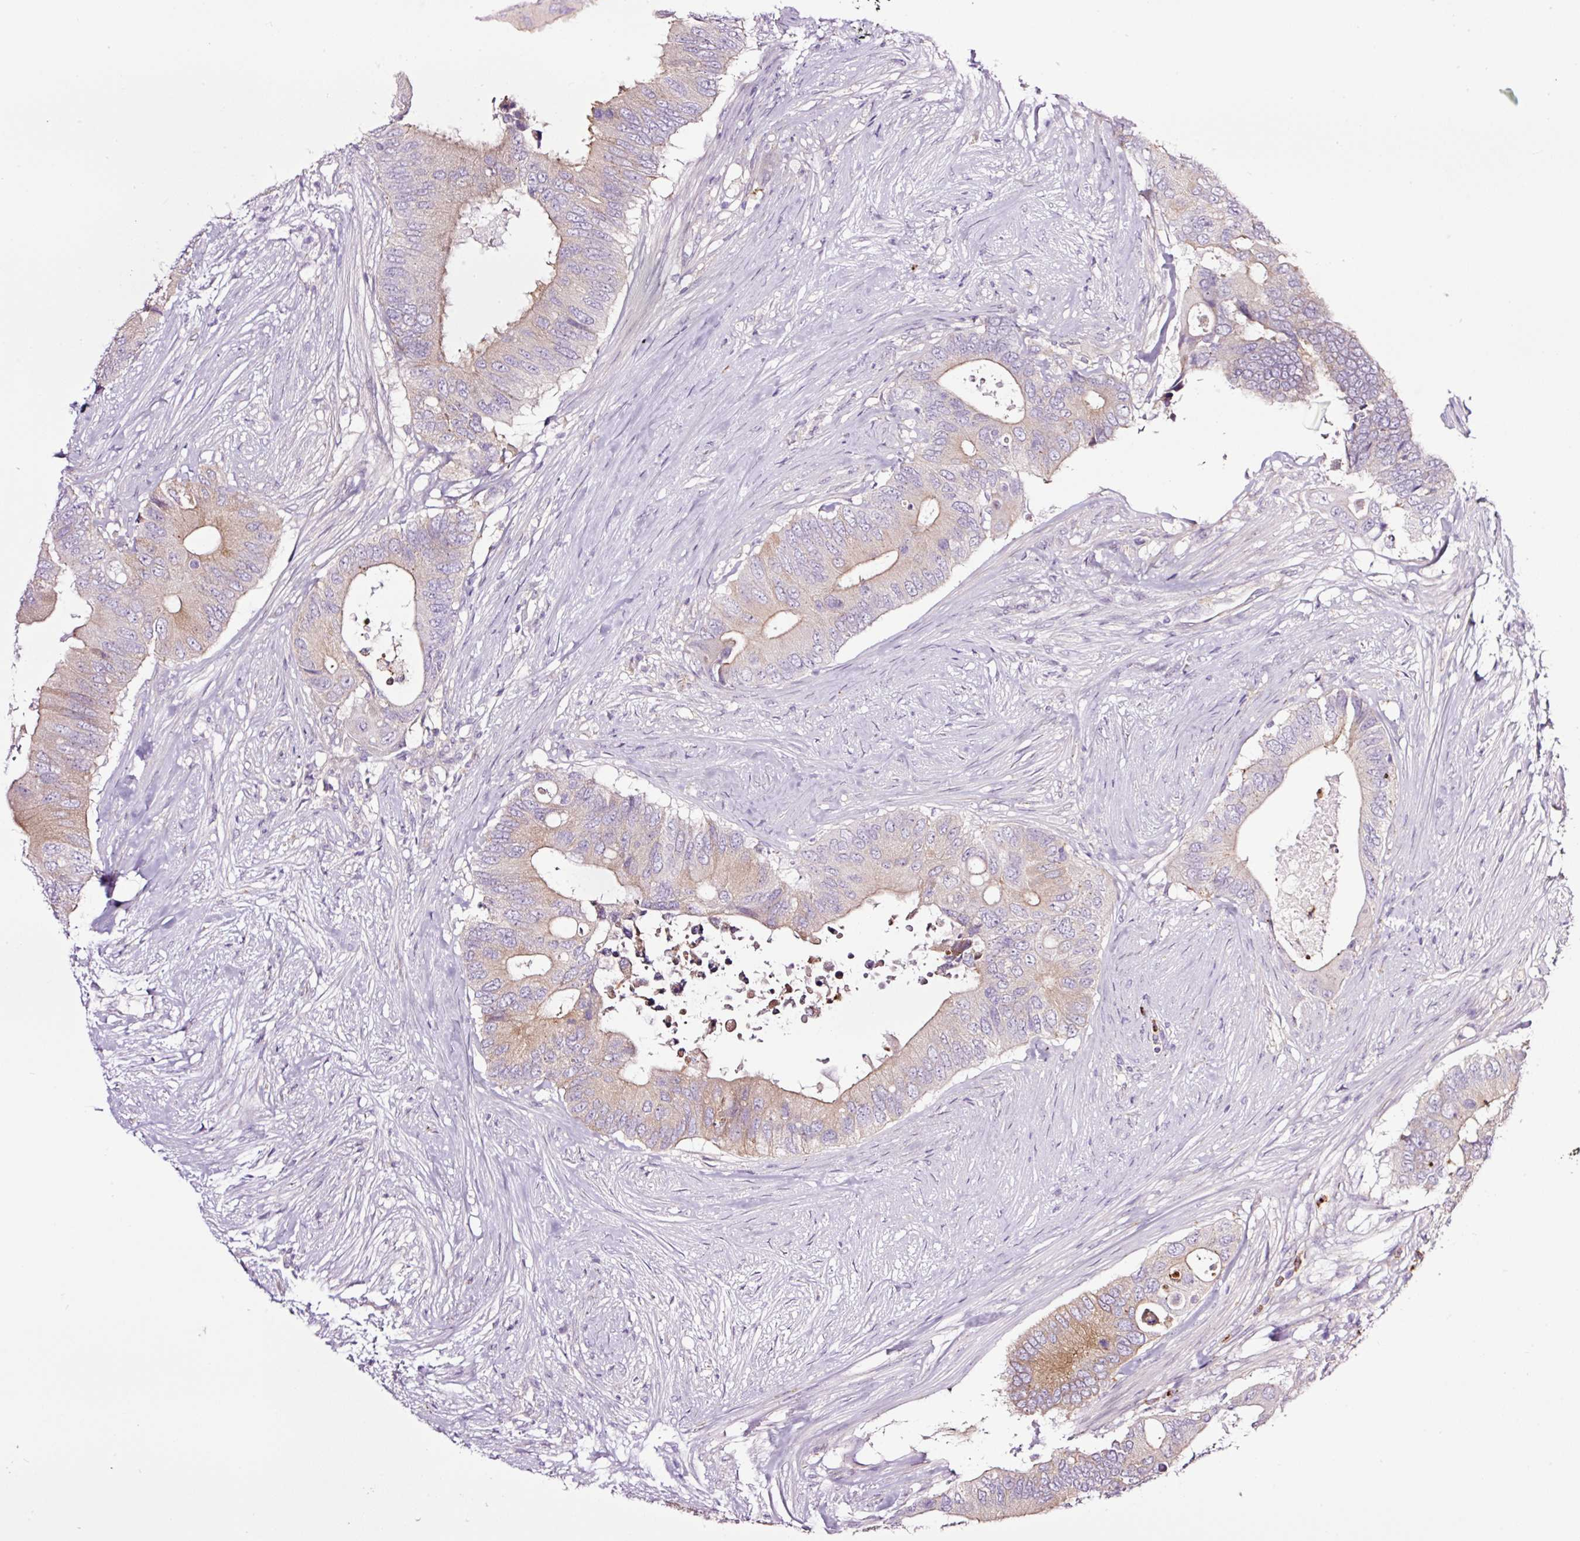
{"staining": {"intensity": "weak", "quantity": "<25%", "location": "cytoplasmic/membranous"}, "tissue": "colorectal cancer", "cell_type": "Tumor cells", "image_type": "cancer", "snomed": [{"axis": "morphology", "description": "Adenocarcinoma, NOS"}, {"axis": "topography", "description": "Colon"}], "caption": "The photomicrograph reveals no staining of tumor cells in colorectal adenocarcinoma. (DAB (3,3'-diaminobenzidine) immunohistochemistry (IHC) with hematoxylin counter stain).", "gene": "SH2D6", "patient": {"sex": "male", "age": 71}}